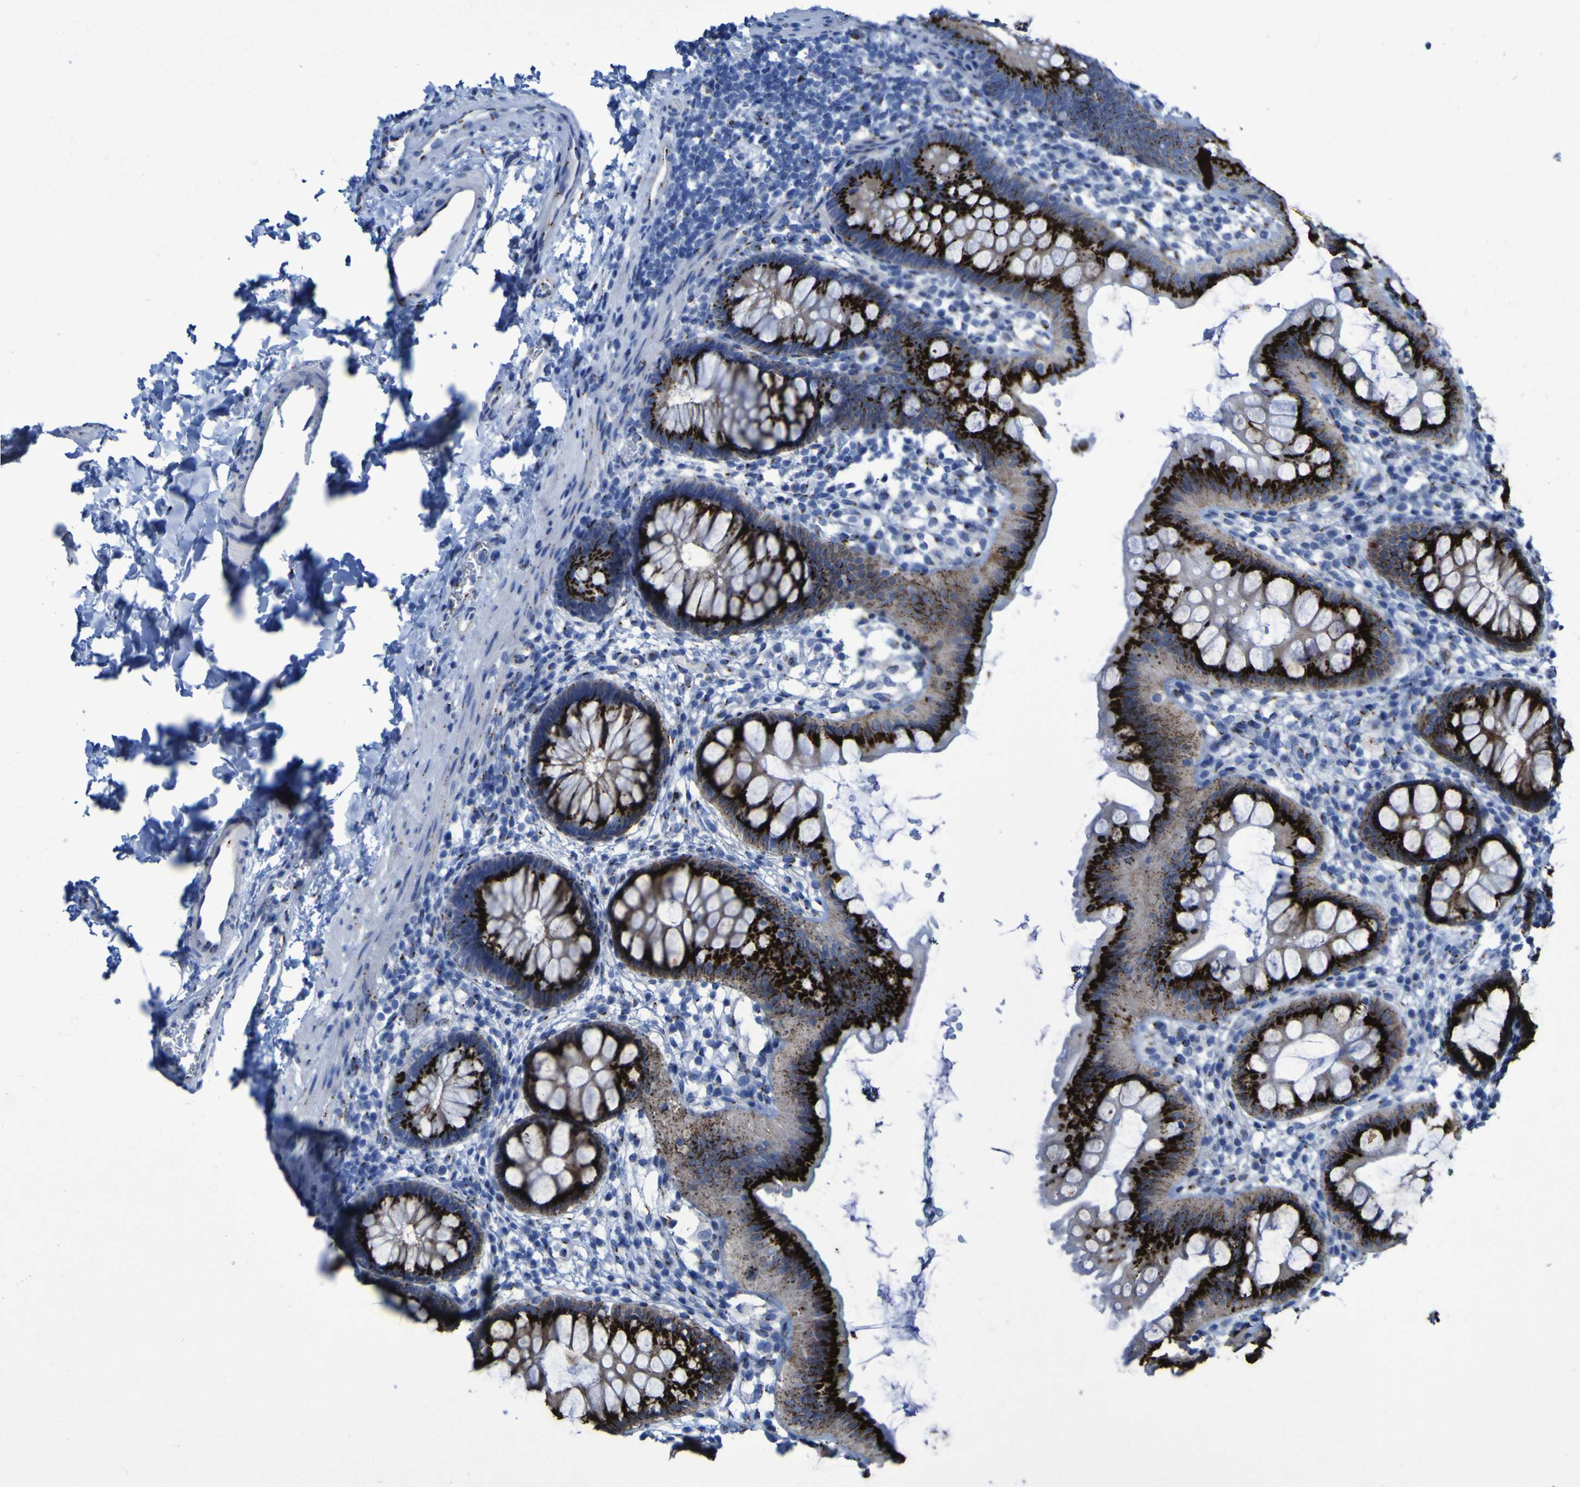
{"staining": {"intensity": "strong", "quantity": ">75%", "location": "cytoplasmic/membranous"}, "tissue": "rectum", "cell_type": "Glandular cells", "image_type": "normal", "snomed": [{"axis": "morphology", "description": "Normal tissue, NOS"}, {"axis": "topography", "description": "Rectum"}], "caption": "A high-resolution histopathology image shows immunohistochemistry (IHC) staining of benign rectum, which displays strong cytoplasmic/membranous positivity in approximately >75% of glandular cells. The staining was performed using DAB (3,3'-diaminobenzidine) to visualize the protein expression in brown, while the nuclei were stained in blue with hematoxylin (Magnification: 20x).", "gene": "GOLM1", "patient": {"sex": "female", "age": 24}}